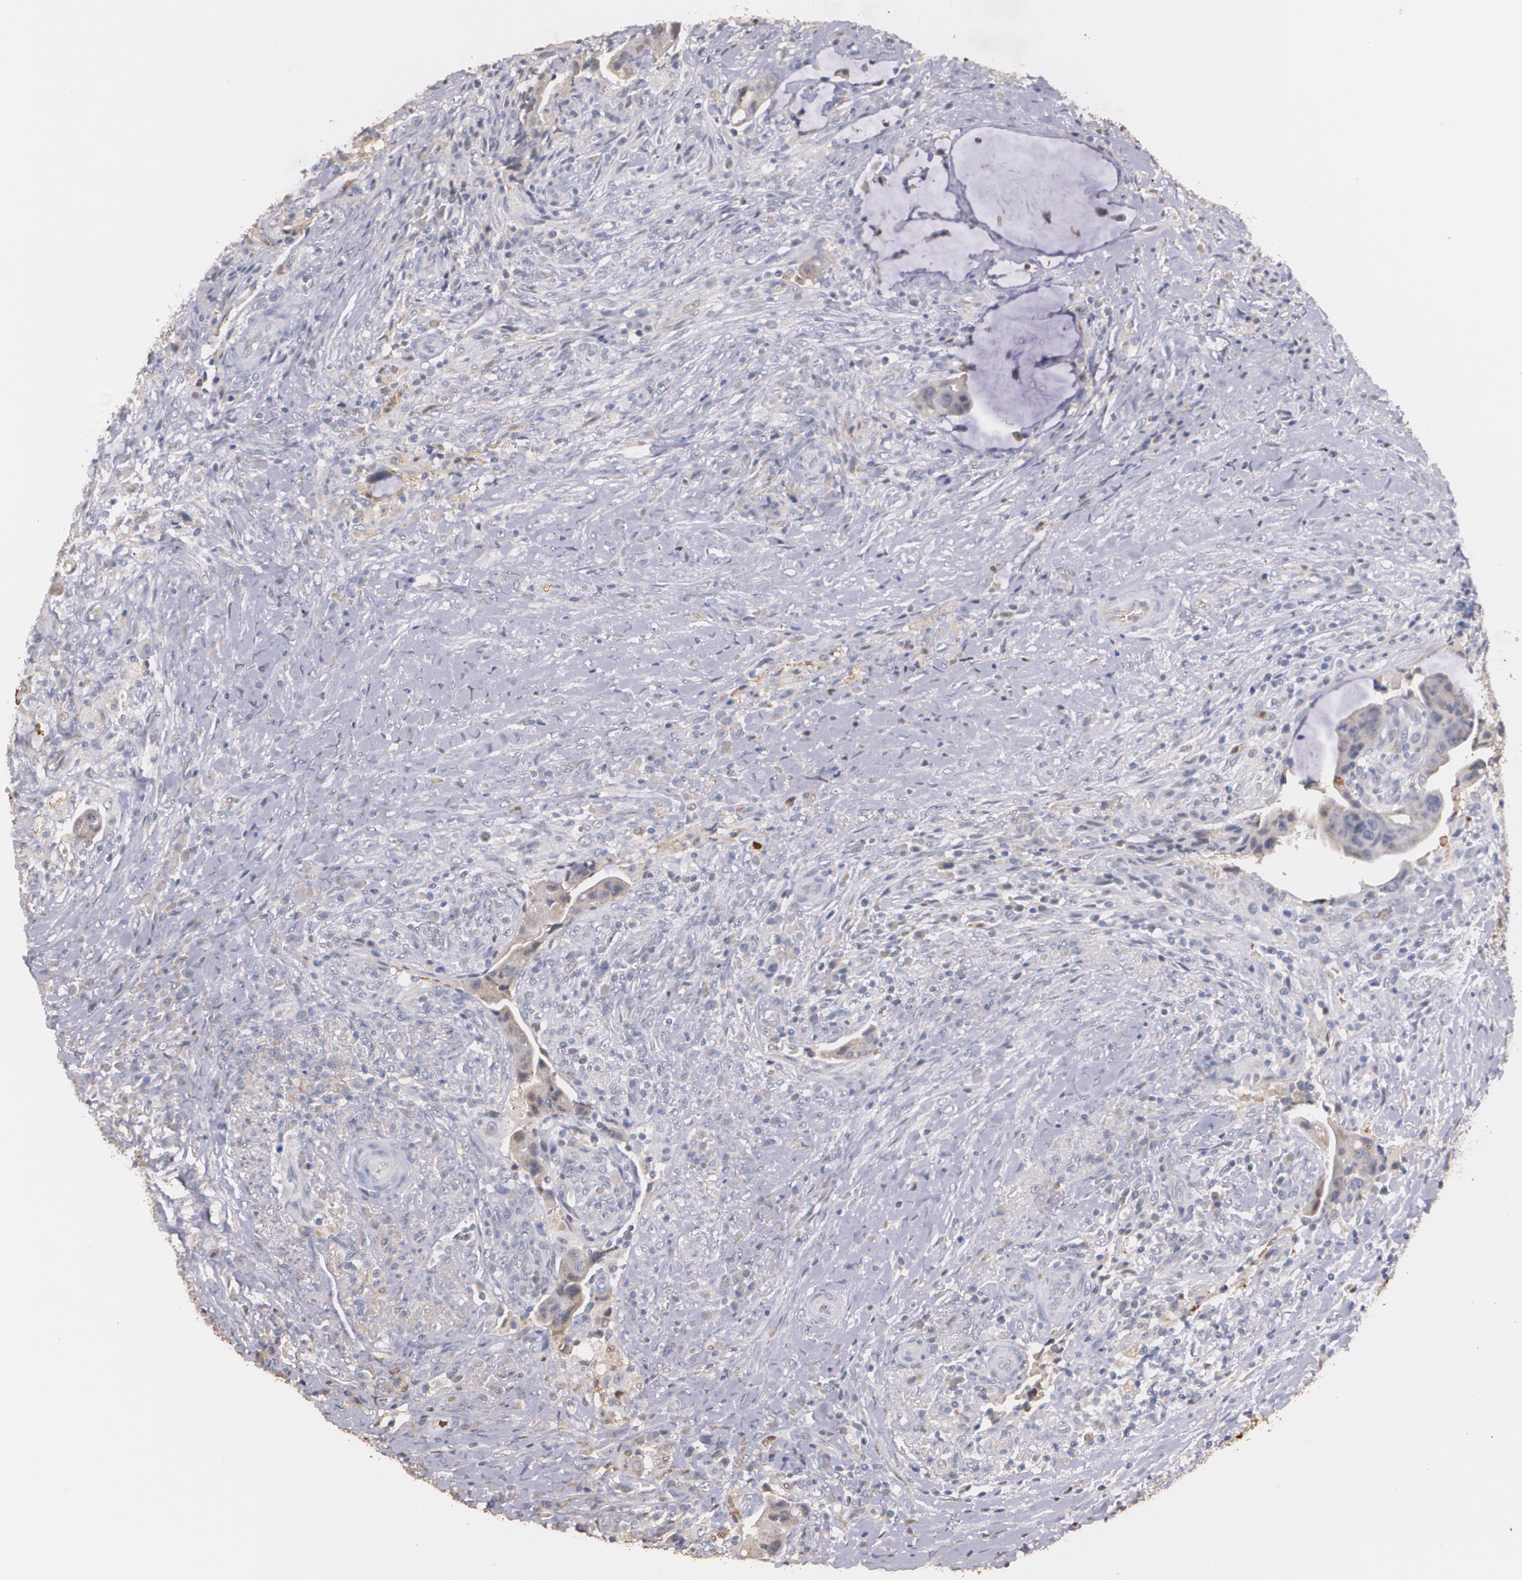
{"staining": {"intensity": "weak", "quantity": ">75%", "location": "cytoplasmic/membranous"}, "tissue": "colorectal cancer", "cell_type": "Tumor cells", "image_type": "cancer", "snomed": [{"axis": "morphology", "description": "Adenocarcinoma, NOS"}, {"axis": "topography", "description": "Rectum"}], "caption": "Colorectal adenocarcinoma tissue reveals weak cytoplasmic/membranous expression in approximately >75% of tumor cells The staining was performed using DAB (3,3'-diaminobenzidine) to visualize the protein expression in brown, while the nuclei were stained in blue with hematoxylin (Magnification: 20x).", "gene": "PTS", "patient": {"sex": "female", "age": 71}}